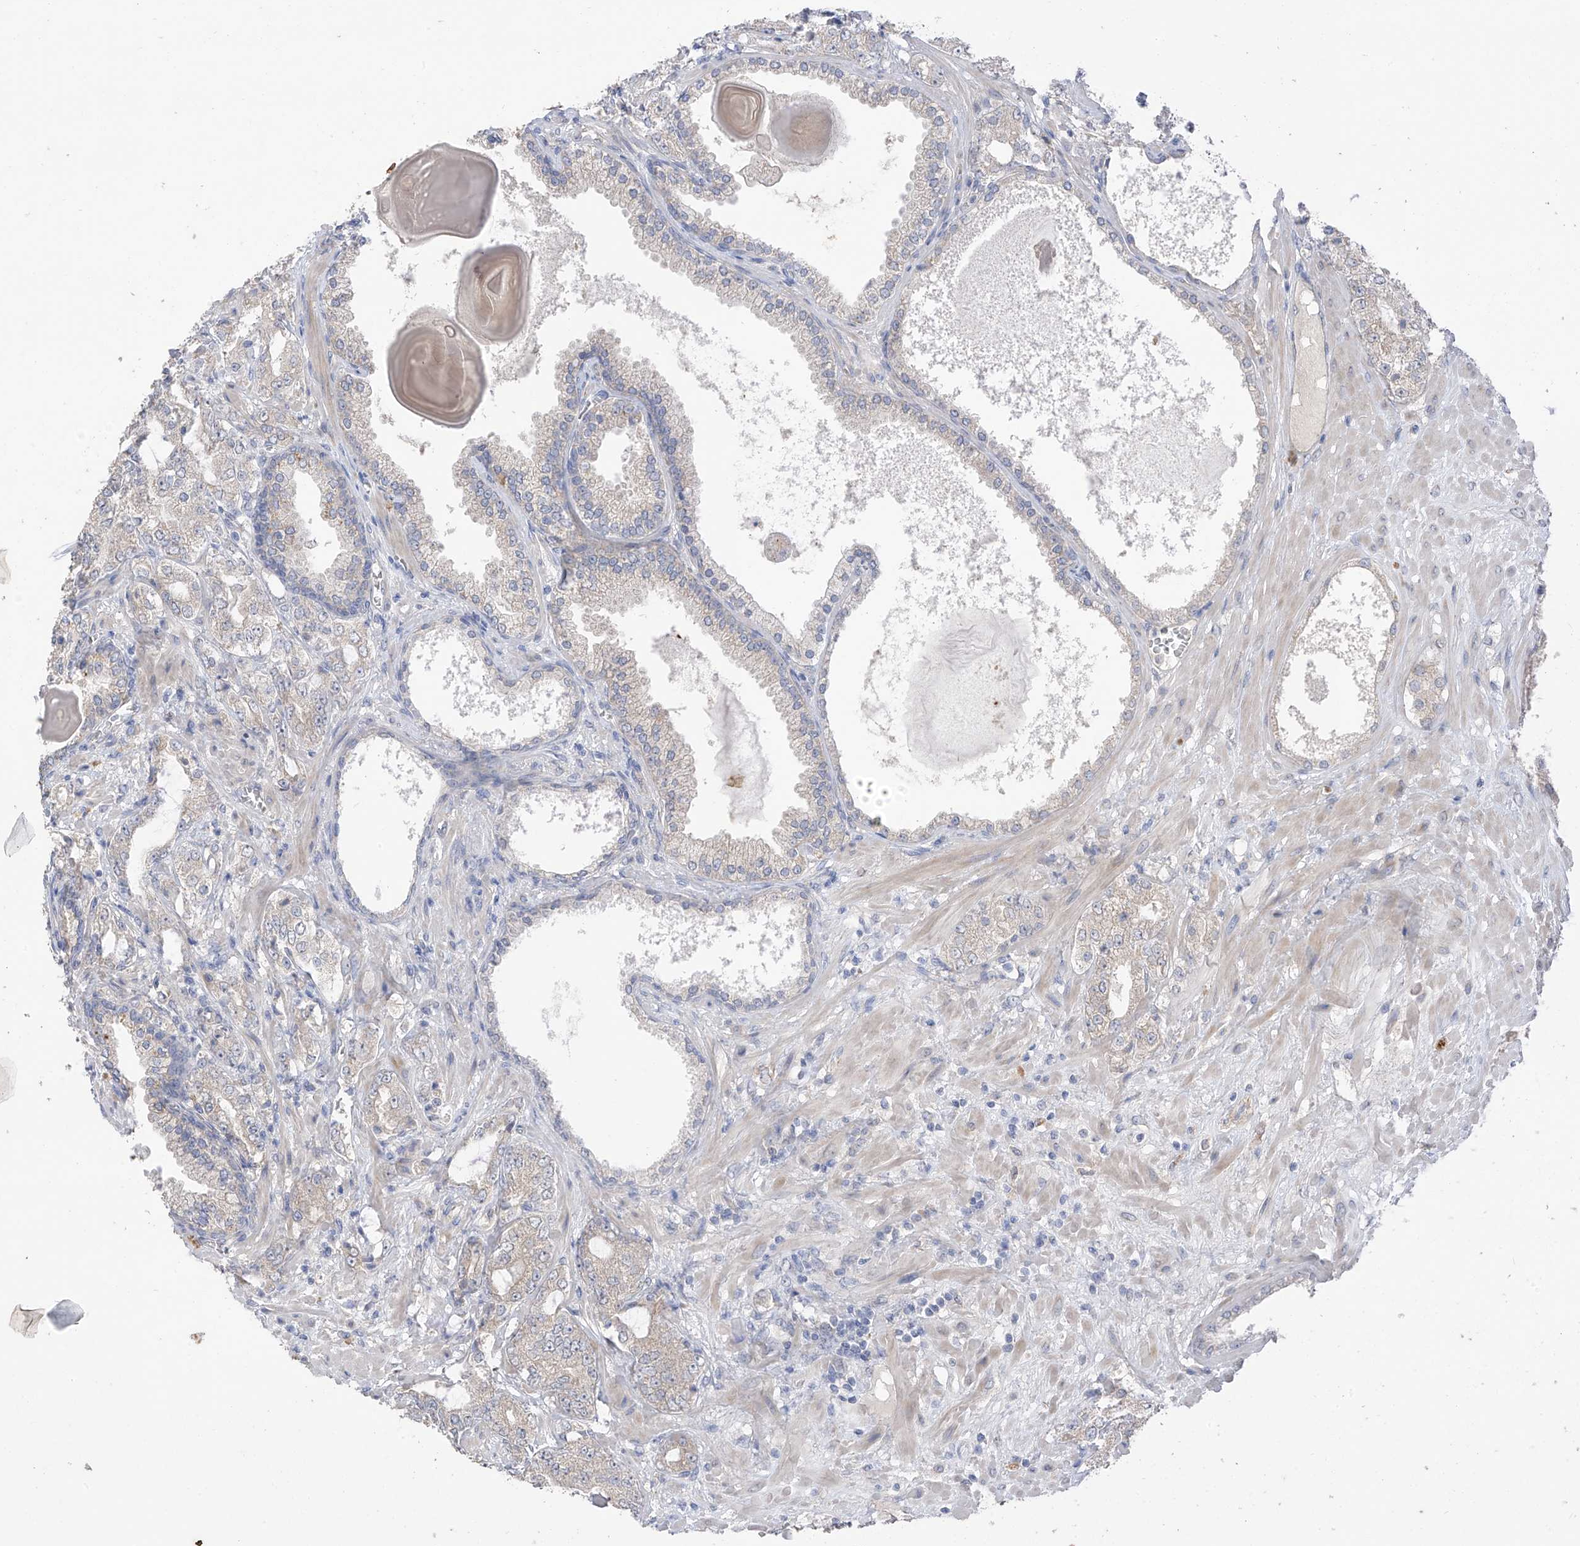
{"staining": {"intensity": "negative", "quantity": "none", "location": "none"}, "tissue": "prostate cancer", "cell_type": "Tumor cells", "image_type": "cancer", "snomed": [{"axis": "morphology", "description": "Adenocarcinoma, High grade"}, {"axis": "topography", "description": "Prostate"}], "caption": "This is an immunohistochemistry (IHC) photomicrograph of human high-grade adenocarcinoma (prostate). There is no positivity in tumor cells.", "gene": "NALCN", "patient": {"sex": "male", "age": 64}}